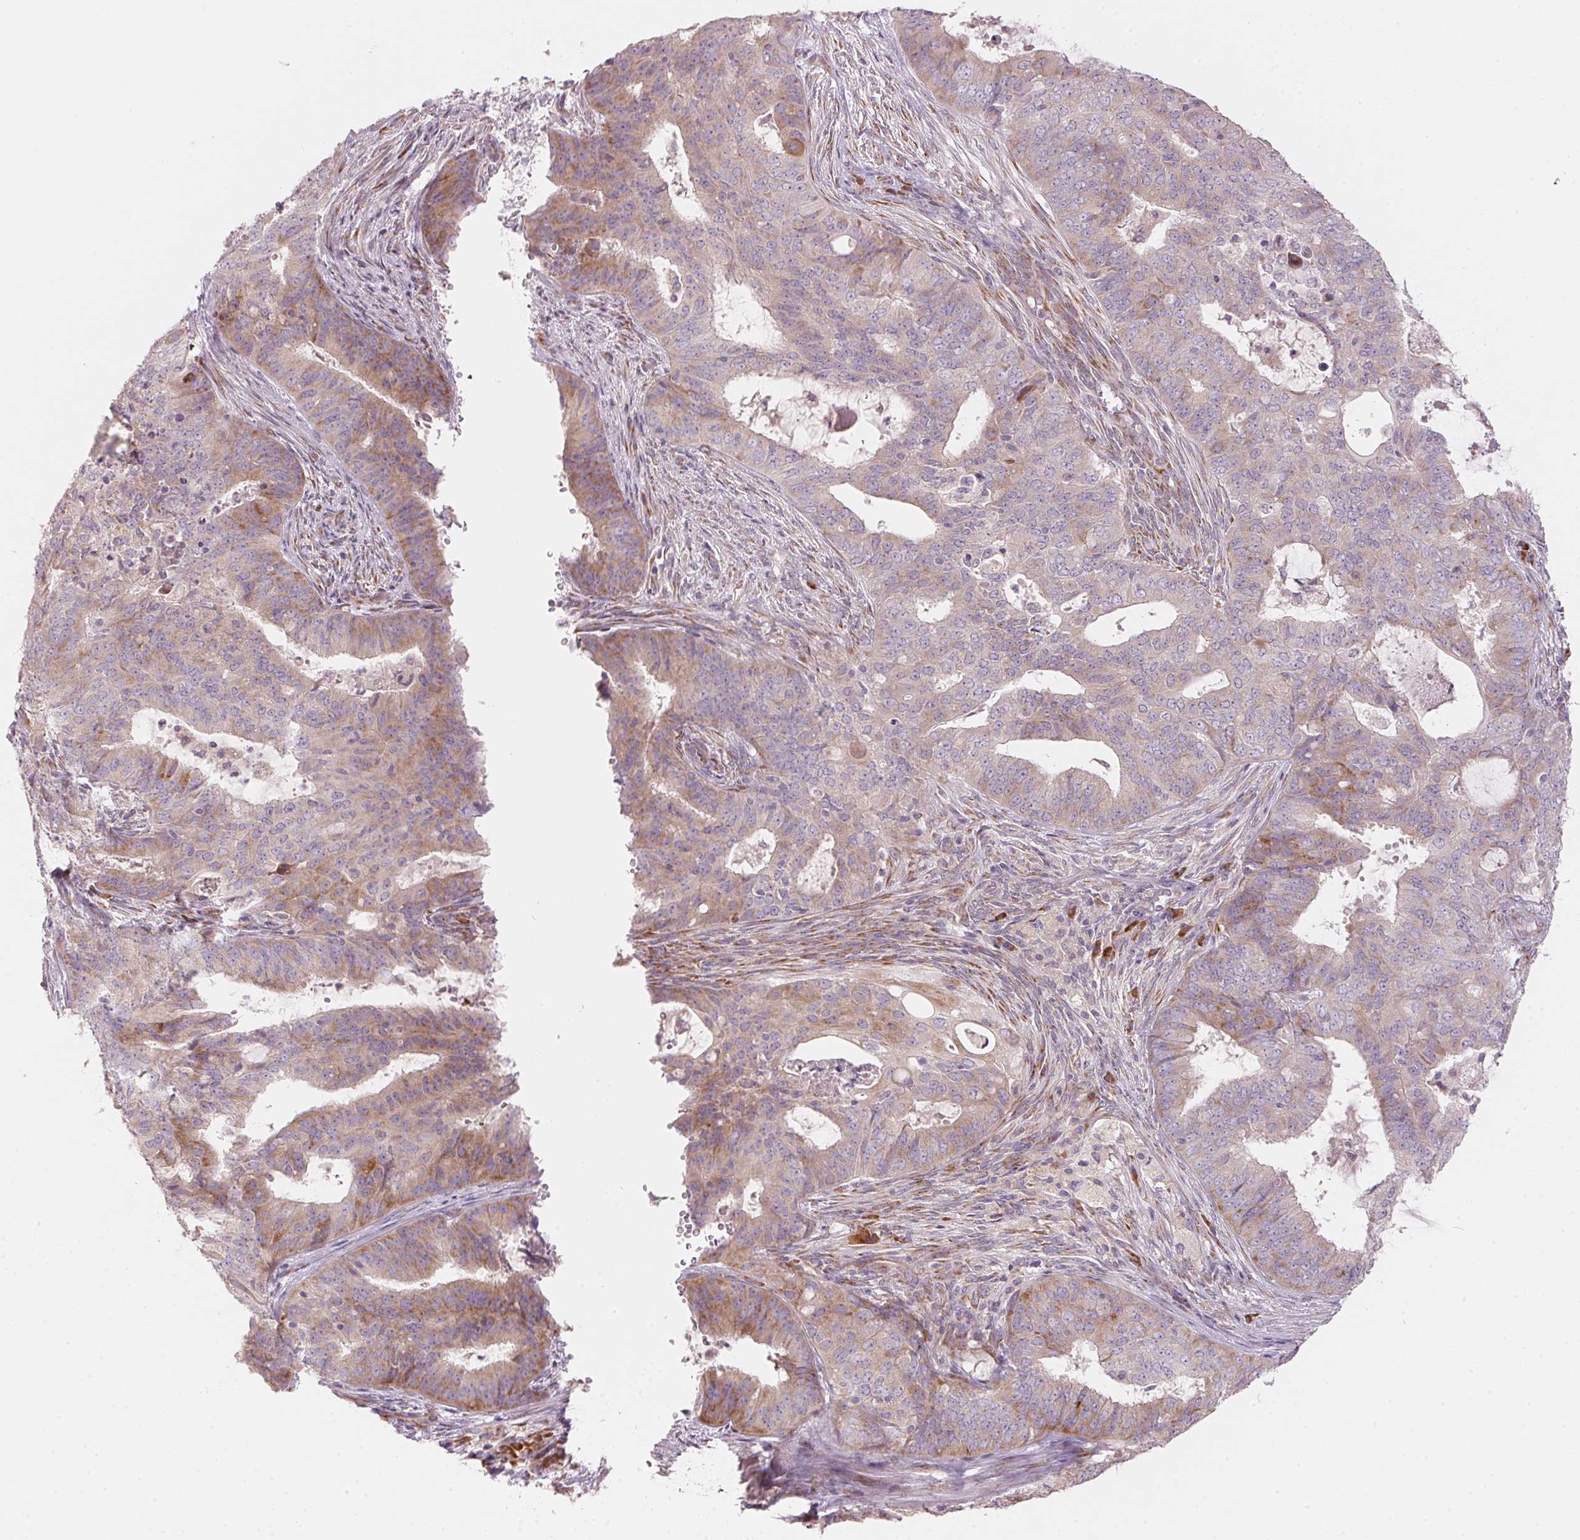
{"staining": {"intensity": "moderate", "quantity": "25%-75%", "location": "cytoplasmic/membranous"}, "tissue": "endometrial cancer", "cell_type": "Tumor cells", "image_type": "cancer", "snomed": [{"axis": "morphology", "description": "Adenocarcinoma, NOS"}, {"axis": "topography", "description": "Endometrium"}], "caption": "Endometrial cancer tissue exhibits moderate cytoplasmic/membranous staining in about 25%-75% of tumor cells", "gene": "BLOC1S2", "patient": {"sex": "female", "age": 62}}